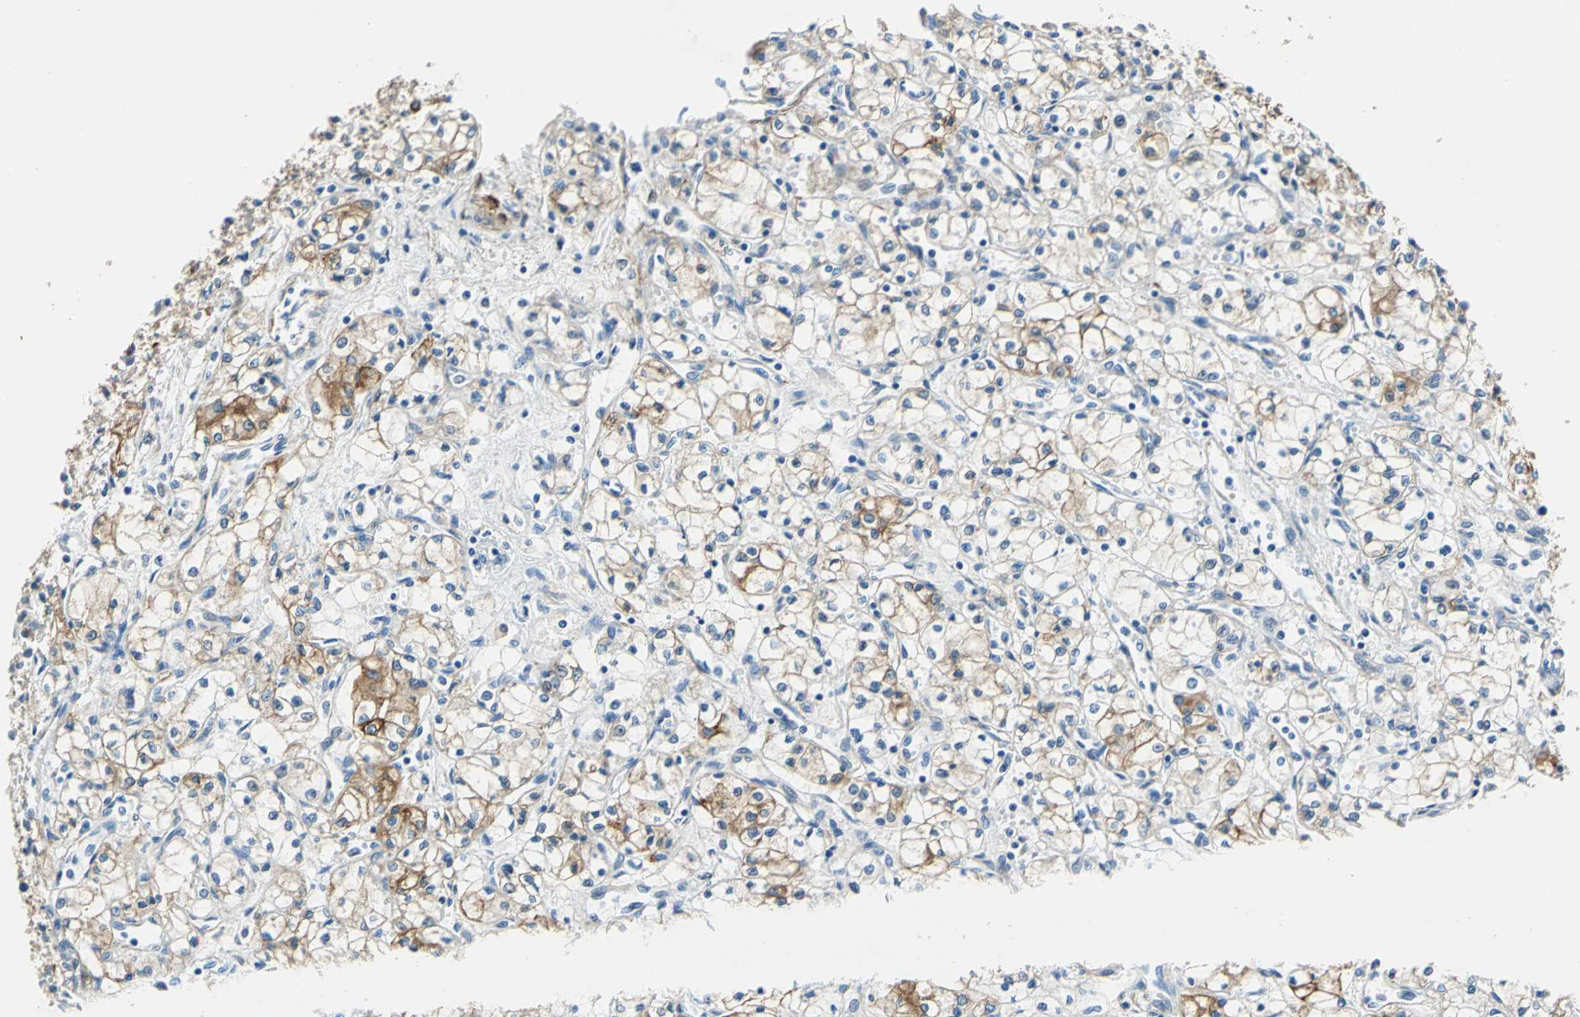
{"staining": {"intensity": "moderate", "quantity": "25%-75%", "location": "cytoplasmic/membranous"}, "tissue": "renal cancer", "cell_type": "Tumor cells", "image_type": "cancer", "snomed": [{"axis": "morphology", "description": "Normal tissue, NOS"}, {"axis": "morphology", "description": "Adenocarcinoma, NOS"}, {"axis": "topography", "description": "Kidney"}], "caption": "Protein staining by IHC demonstrates moderate cytoplasmic/membranous staining in approximately 25%-75% of tumor cells in adenocarcinoma (renal).", "gene": "AKAP12", "patient": {"sex": "male", "age": 59}}